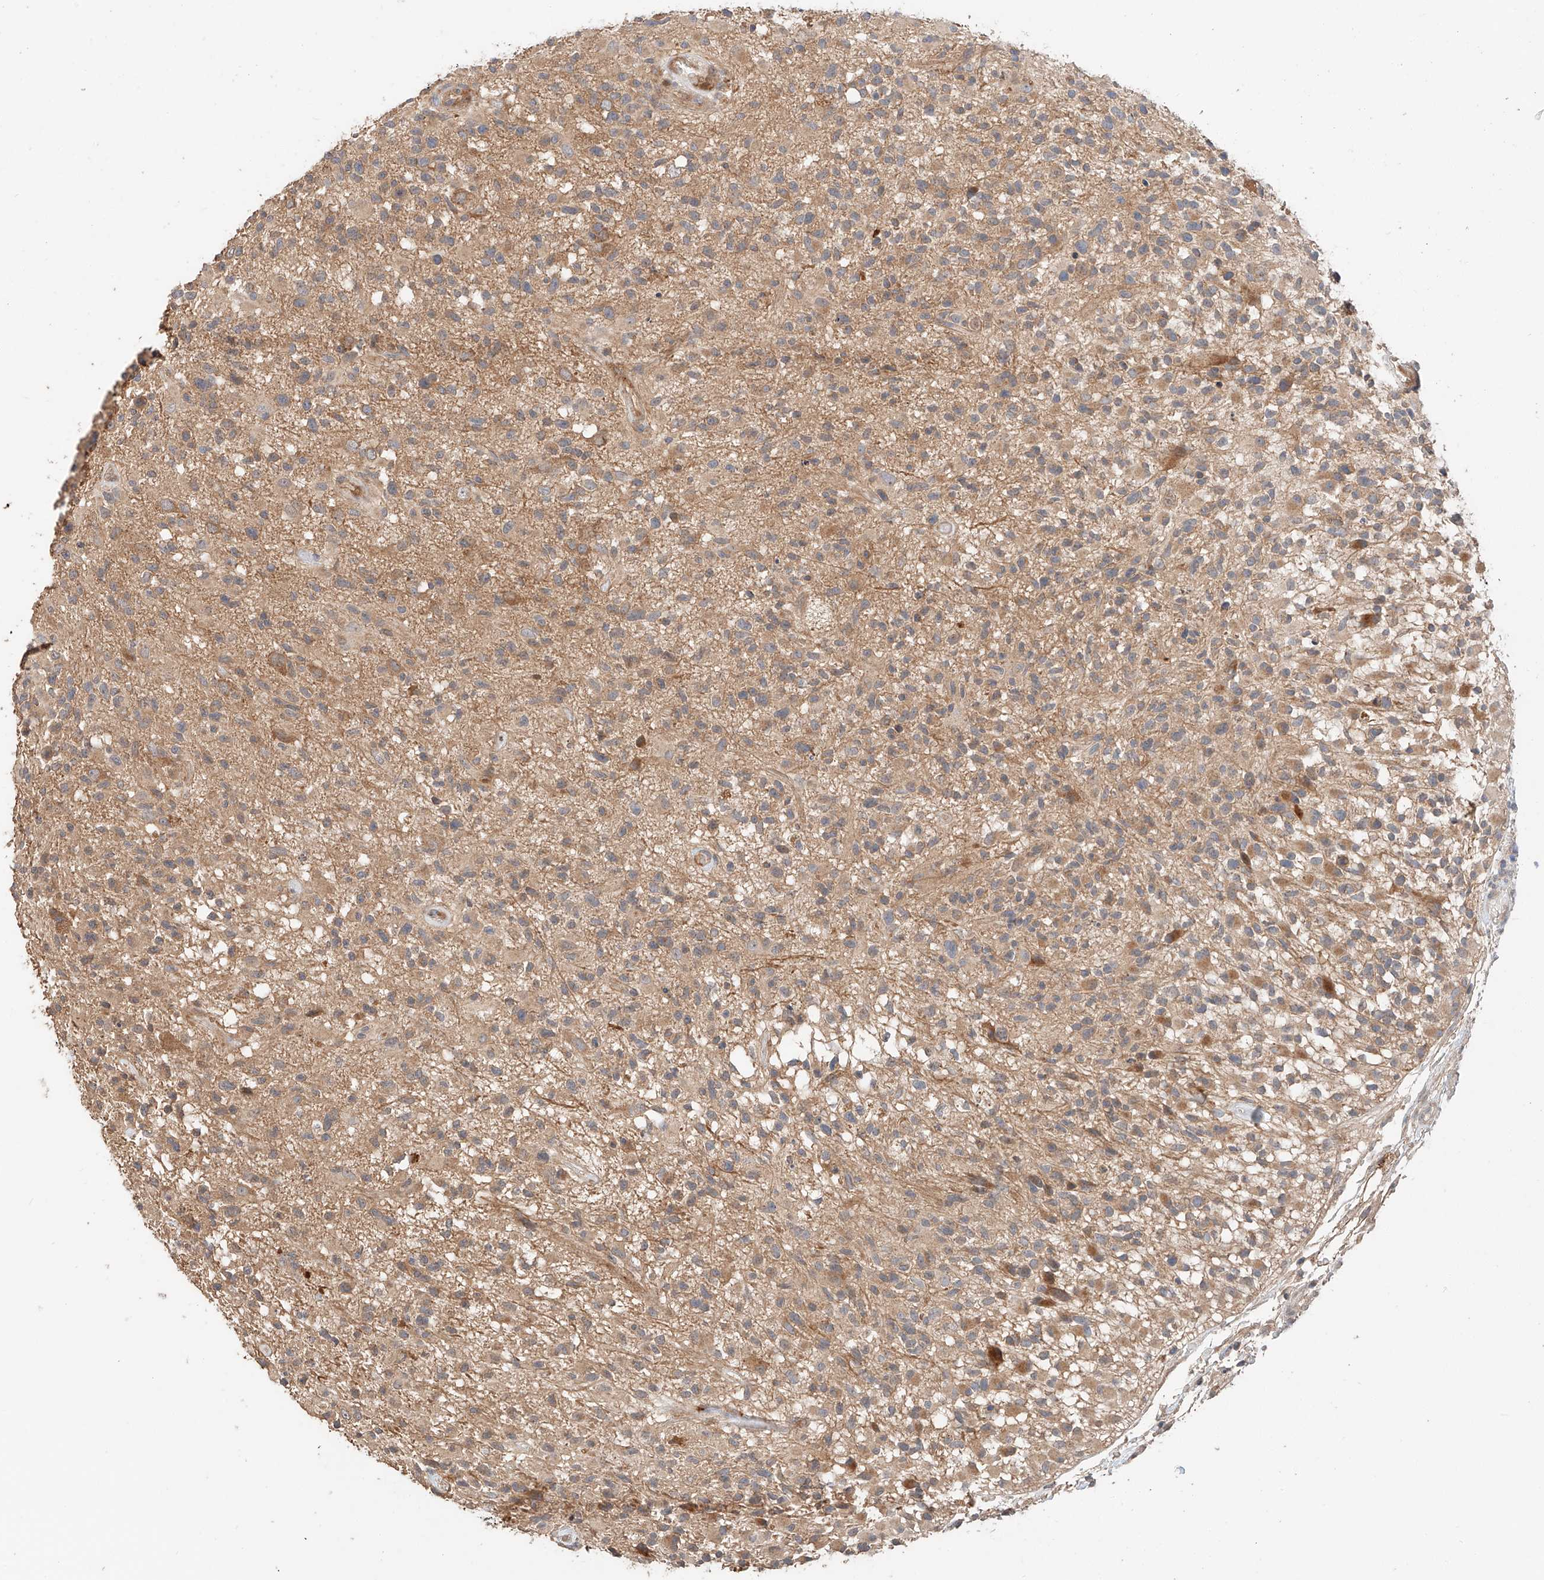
{"staining": {"intensity": "moderate", "quantity": ">75%", "location": "cytoplasmic/membranous"}, "tissue": "glioma", "cell_type": "Tumor cells", "image_type": "cancer", "snomed": [{"axis": "morphology", "description": "Glioma, malignant, High grade"}, {"axis": "morphology", "description": "Glioblastoma, NOS"}, {"axis": "topography", "description": "Brain"}], "caption": "Protein expression analysis of human glioblastoma reveals moderate cytoplasmic/membranous staining in approximately >75% of tumor cells.", "gene": "XPNPEP1", "patient": {"sex": "male", "age": 60}}